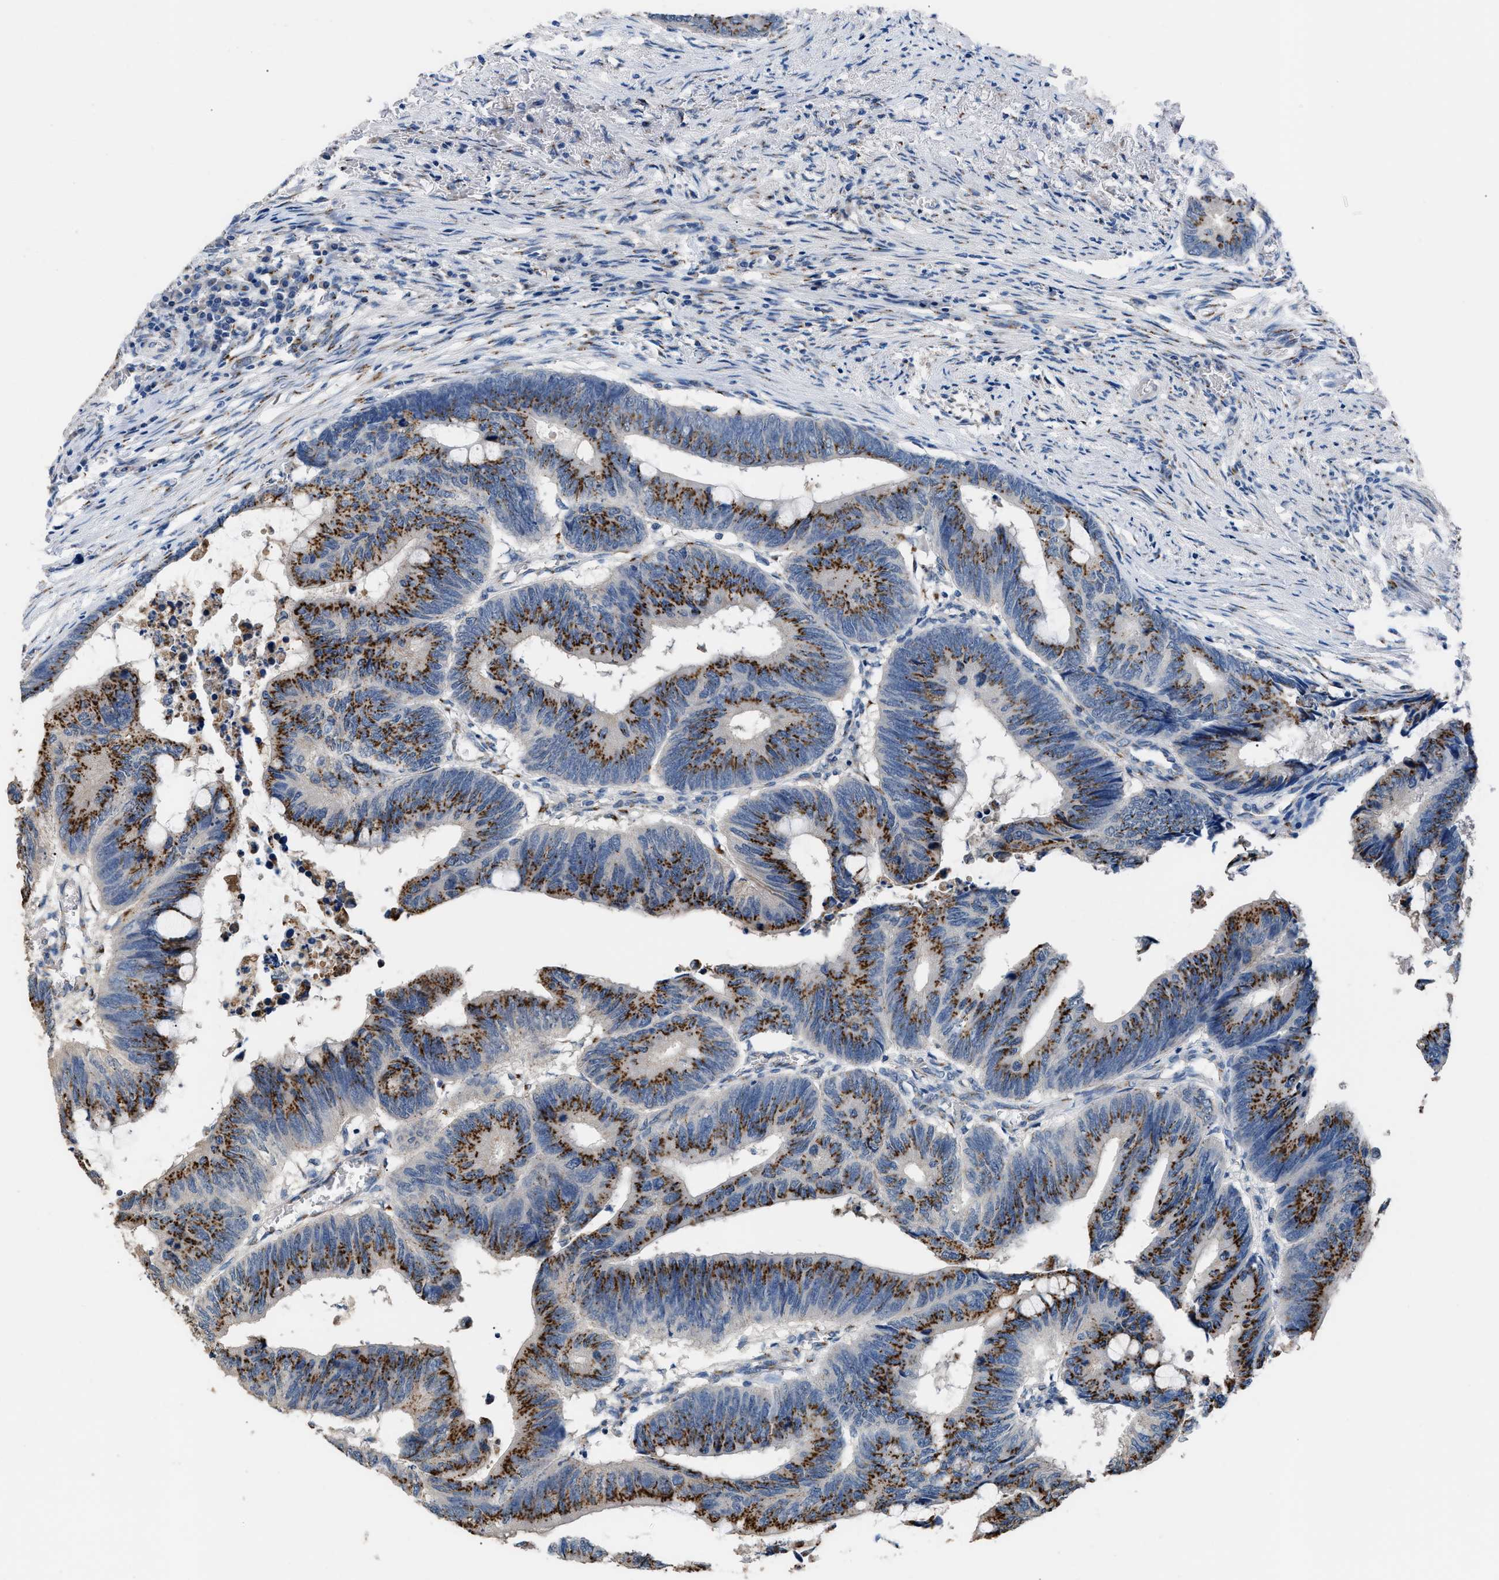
{"staining": {"intensity": "strong", "quantity": ">75%", "location": "cytoplasmic/membranous"}, "tissue": "colorectal cancer", "cell_type": "Tumor cells", "image_type": "cancer", "snomed": [{"axis": "morphology", "description": "Normal tissue, NOS"}, {"axis": "morphology", "description": "Adenocarcinoma, NOS"}, {"axis": "topography", "description": "Rectum"}, {"axis": "topography", "description": "Peripheral nerve tissue"}], "caption": "An image showing strong cytoplasmic/membranous expression in about >75% of tumor cells in colorectal cancer, as visualized by brown immunohistochemical staining.", "gene": "GOLM1", "patient": {"sex": "male", "age": 92}}